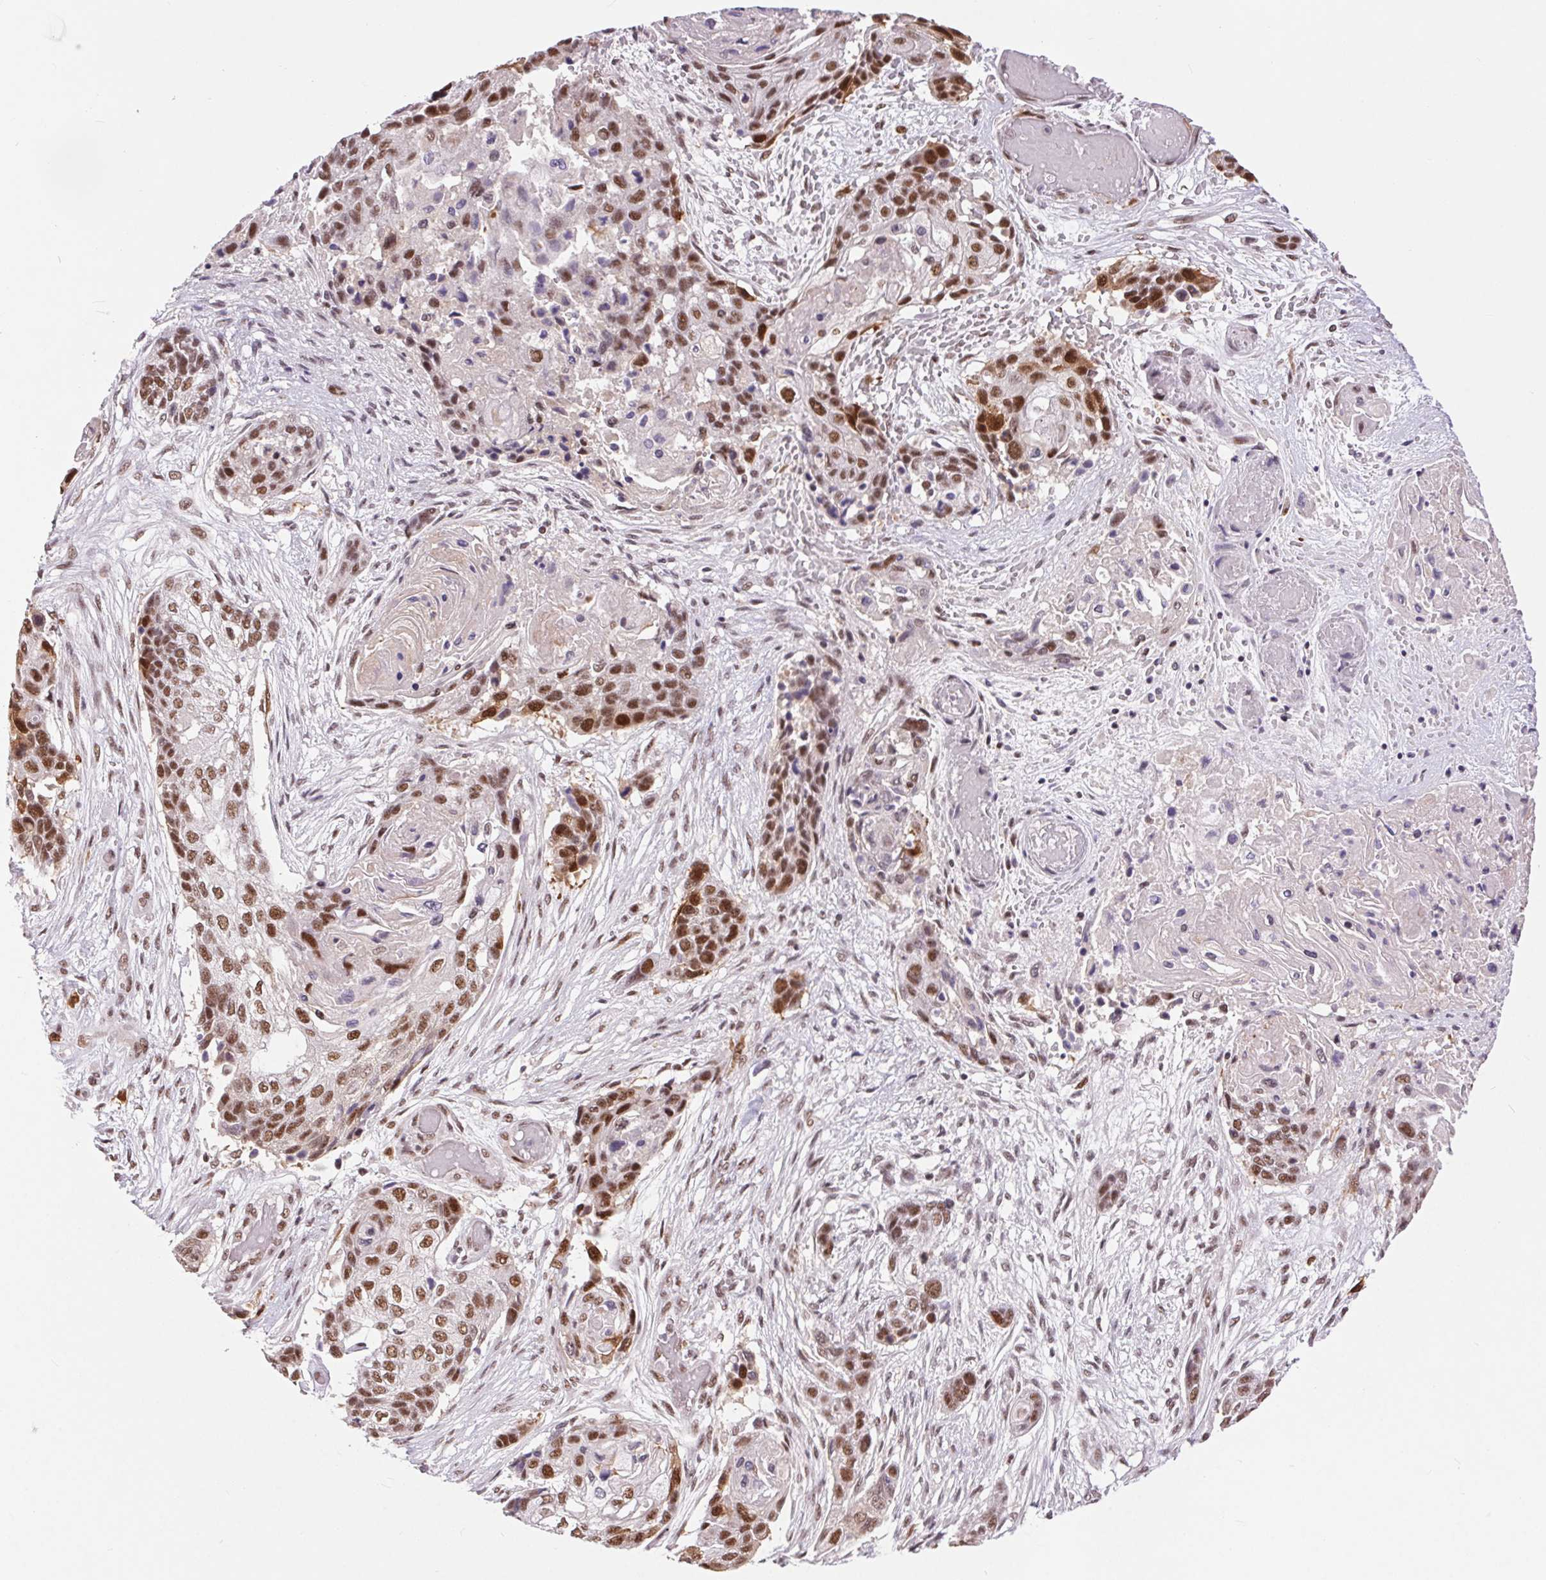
{"staining": {"intensity": "strong", "quantity": ">75%", "location": "nuclear"}, "tissue": "lung cancer", "cell_type": "Tumor cells", "image_type": "cancer", "snomed": [{"axis": "morphology", "description": "Squamous cell carcinoma, NOS"}, {"axis": "topography", "description": "Lung"}], "caption": "Immunohistochemistry staining of lung squamous cell carcinoma, which reveals high levels of strong nuclear staining in about >75% of tumor cells indicating strong nuclear protein expression. The staining was performed using DAB (3,3'-diaminobenzidine) (brown) for protein detection and nuclei were counterstained in hematoxylin (blue).", "gene": "CD2BP2", "patient": {"sex": "male", "age": 69}}